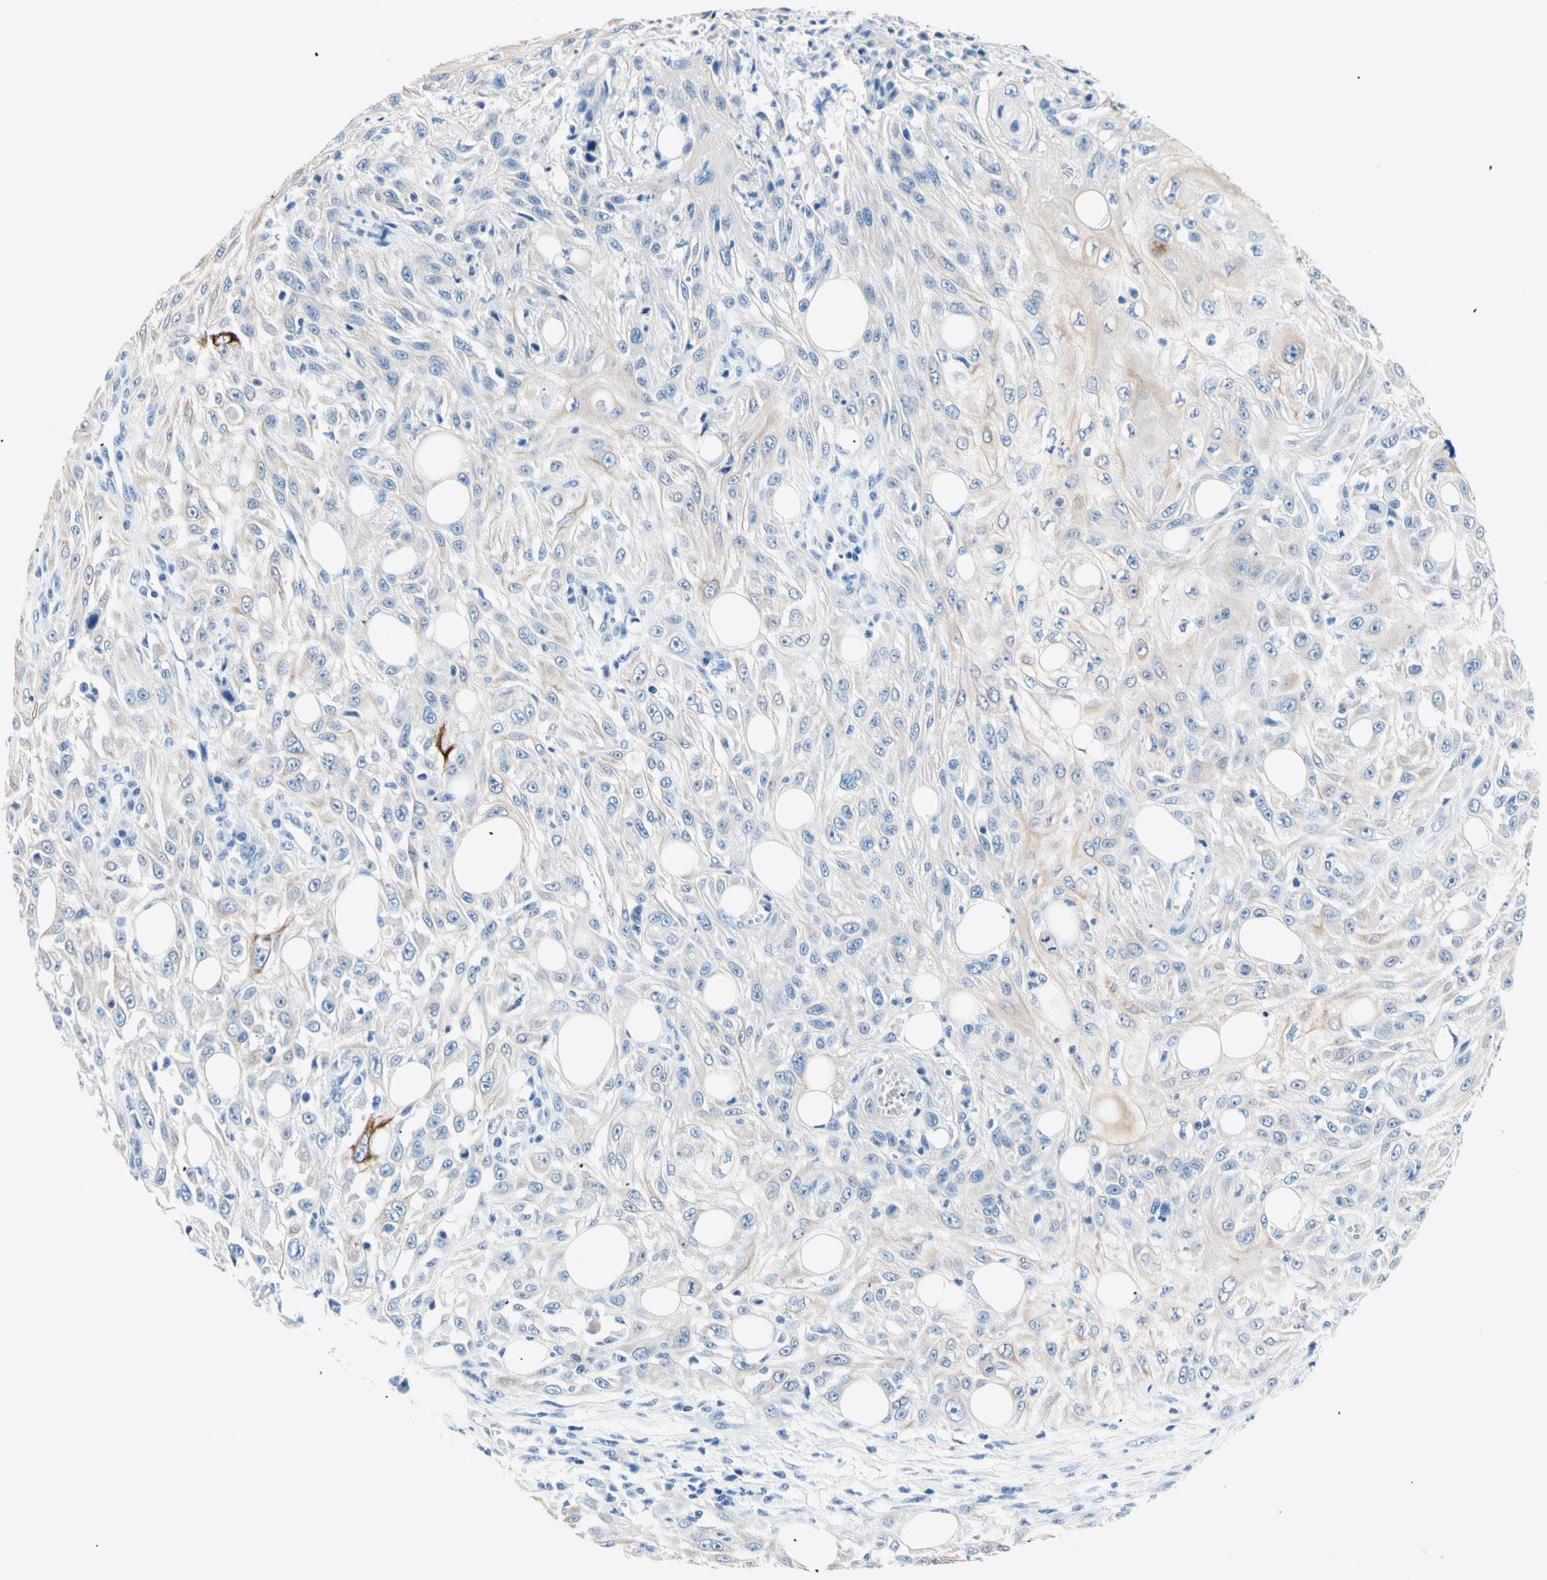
{"staining": {"intensity": "negative", "quantity": "none", "location": "none"}, "tissue": "skin cancer", "cell_type": "Tumor cells", "image_type": "cancer", "snomed": [{"axis": "morphology", "description": "Squamous cell carcinoma, NOS"}, {"axis": "topography", "description": "Skin"}], "caption": "IHC photomicrograph of neoplastic tissue: skin cancer stained with DAB demonstrates no significant protein positivity in tumor cells.", "gene": "HPCA", "patient": {"sex": "male", "age": 75}}